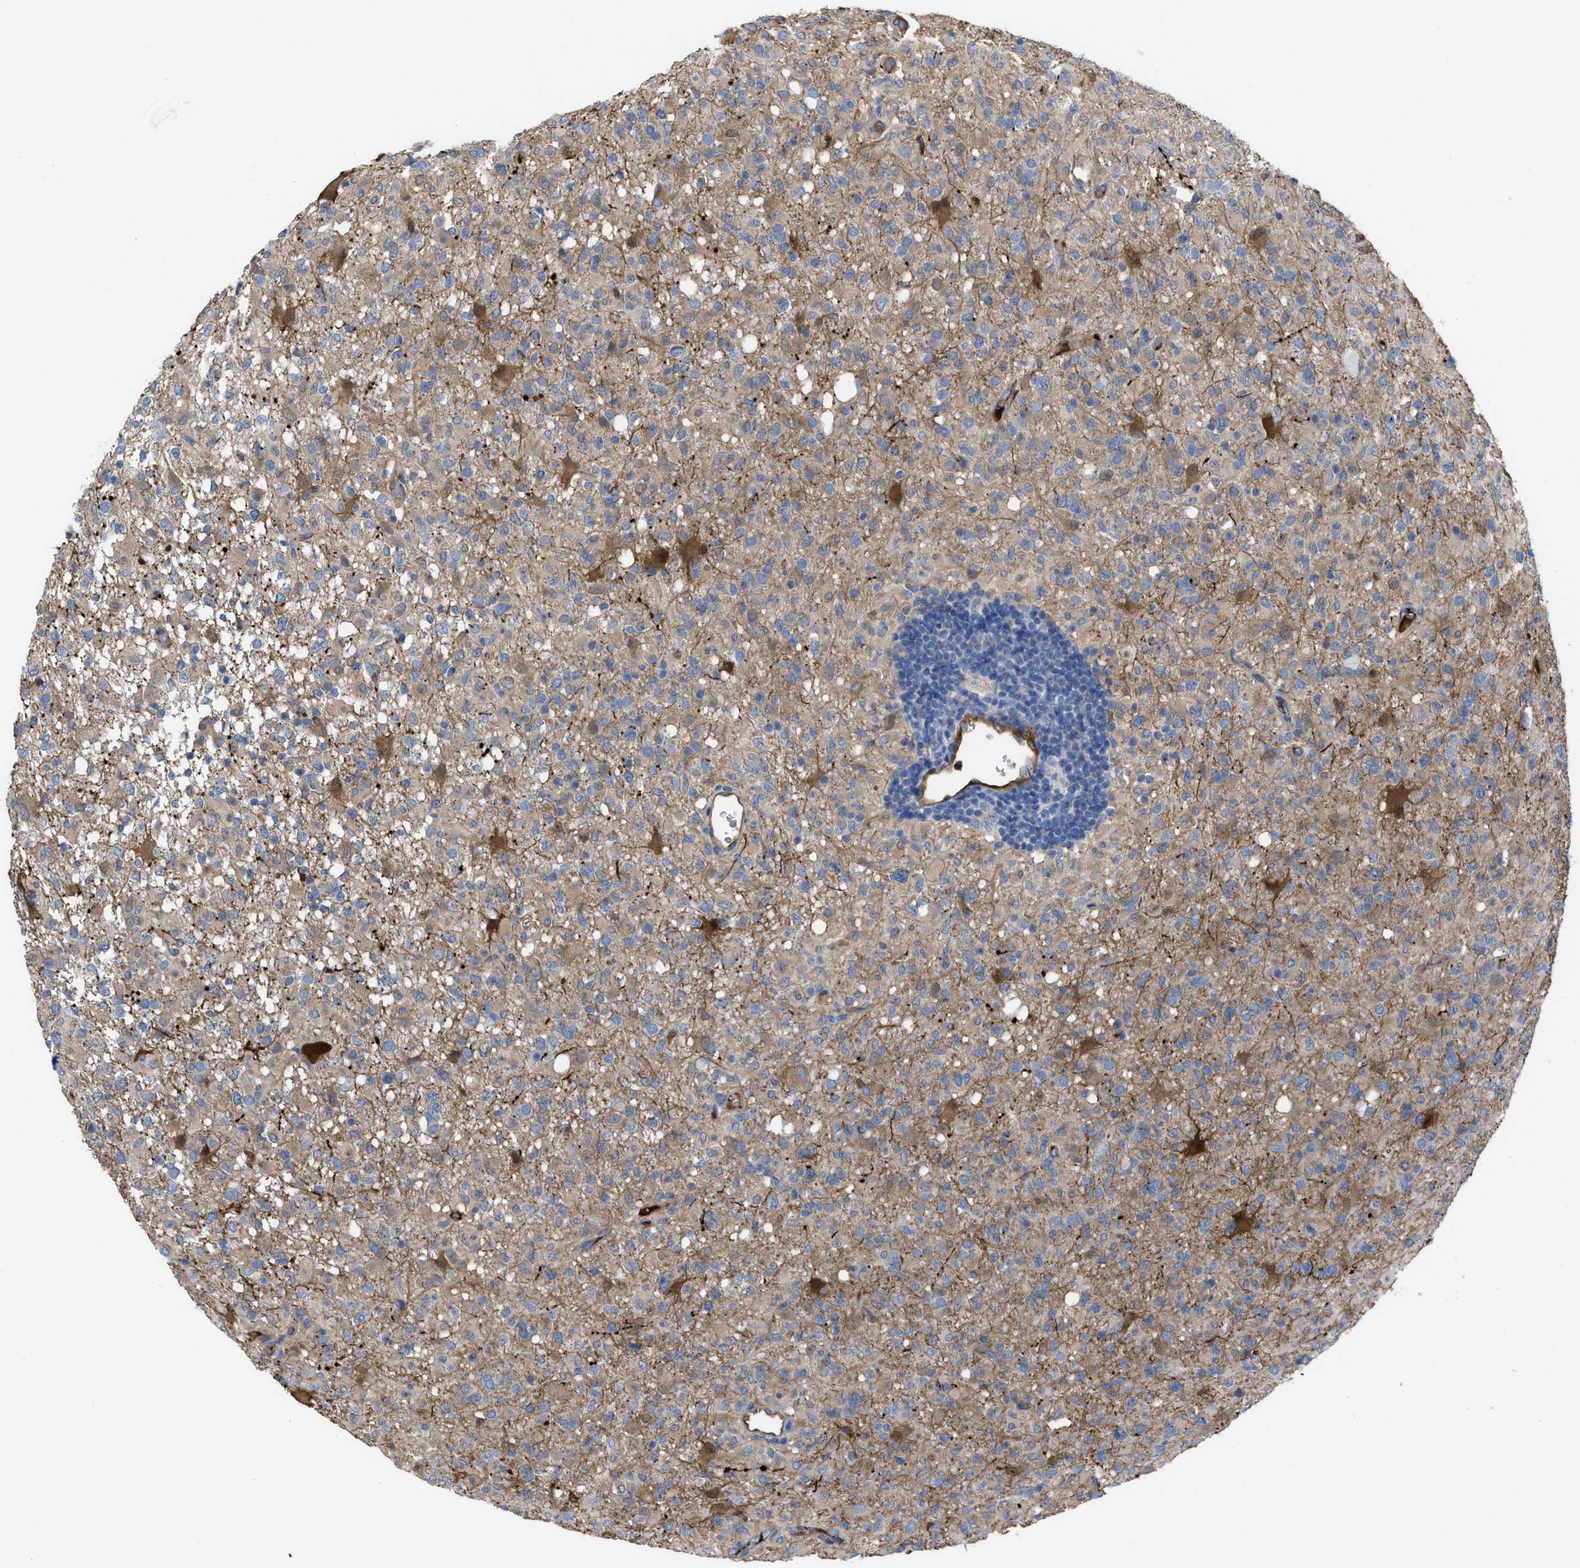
{"staining": {"intensity": "weak", "quantity": "25%-75%", "location": "cytoplasmic/membranous"}, "tissue": "glioma", "cell_type": "Tumor cells", "image_type": "cancer", "snomed": [{"axis": "morphology", "description": "Glioma, malignant, High grade"}, {"axis": "topography", "description": "Brain"}], "caption": "High-magnification brightfield microscopy of malignant glioma (high-grade) stained with DAB (3,3'-diaminobenzidine) (brown) and counterstained with hematoxylin (blue). tumor cells exhibit weak cytoplasmic/membranous expression is appreciated in about25%-75% of cells.", "gene": "TRIOBP", "patient": {"sex": "female", "age": 57}}